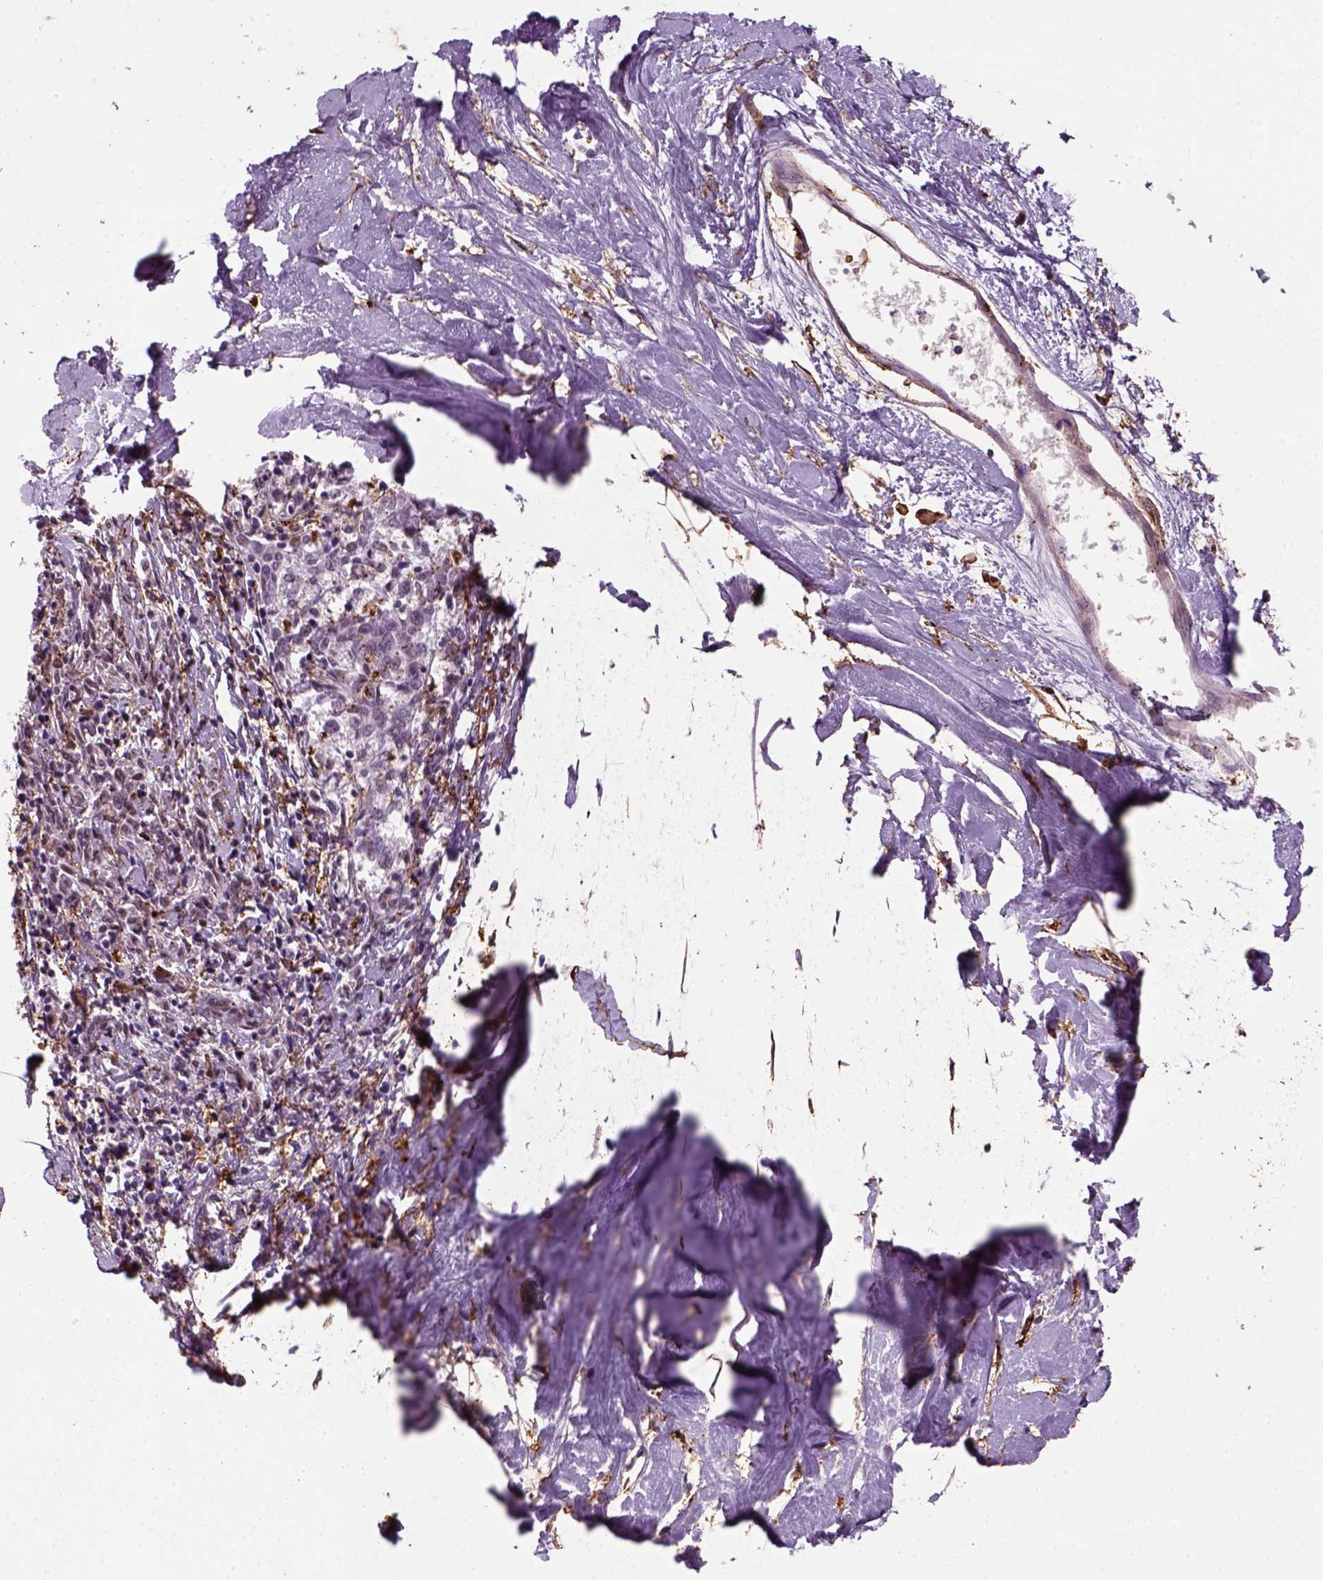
{"staining": {"intensity": "negative", "quantity": "none", "location": "none"}, "tissue": "melanoma", "cell_type": "Tumor cells", "image_type": "cancer", "snomed": [{"axis": "morphology", "description": "Malignant melanoma, NOS"}, {"axis": "topography", "description": "Skin"}], "caption": "Melanoma was stained to show a protein in brown. There is no significant staining in tumor cells.", "gene": "MARCKS", "patient": {"sex": "female", "age": 72}}